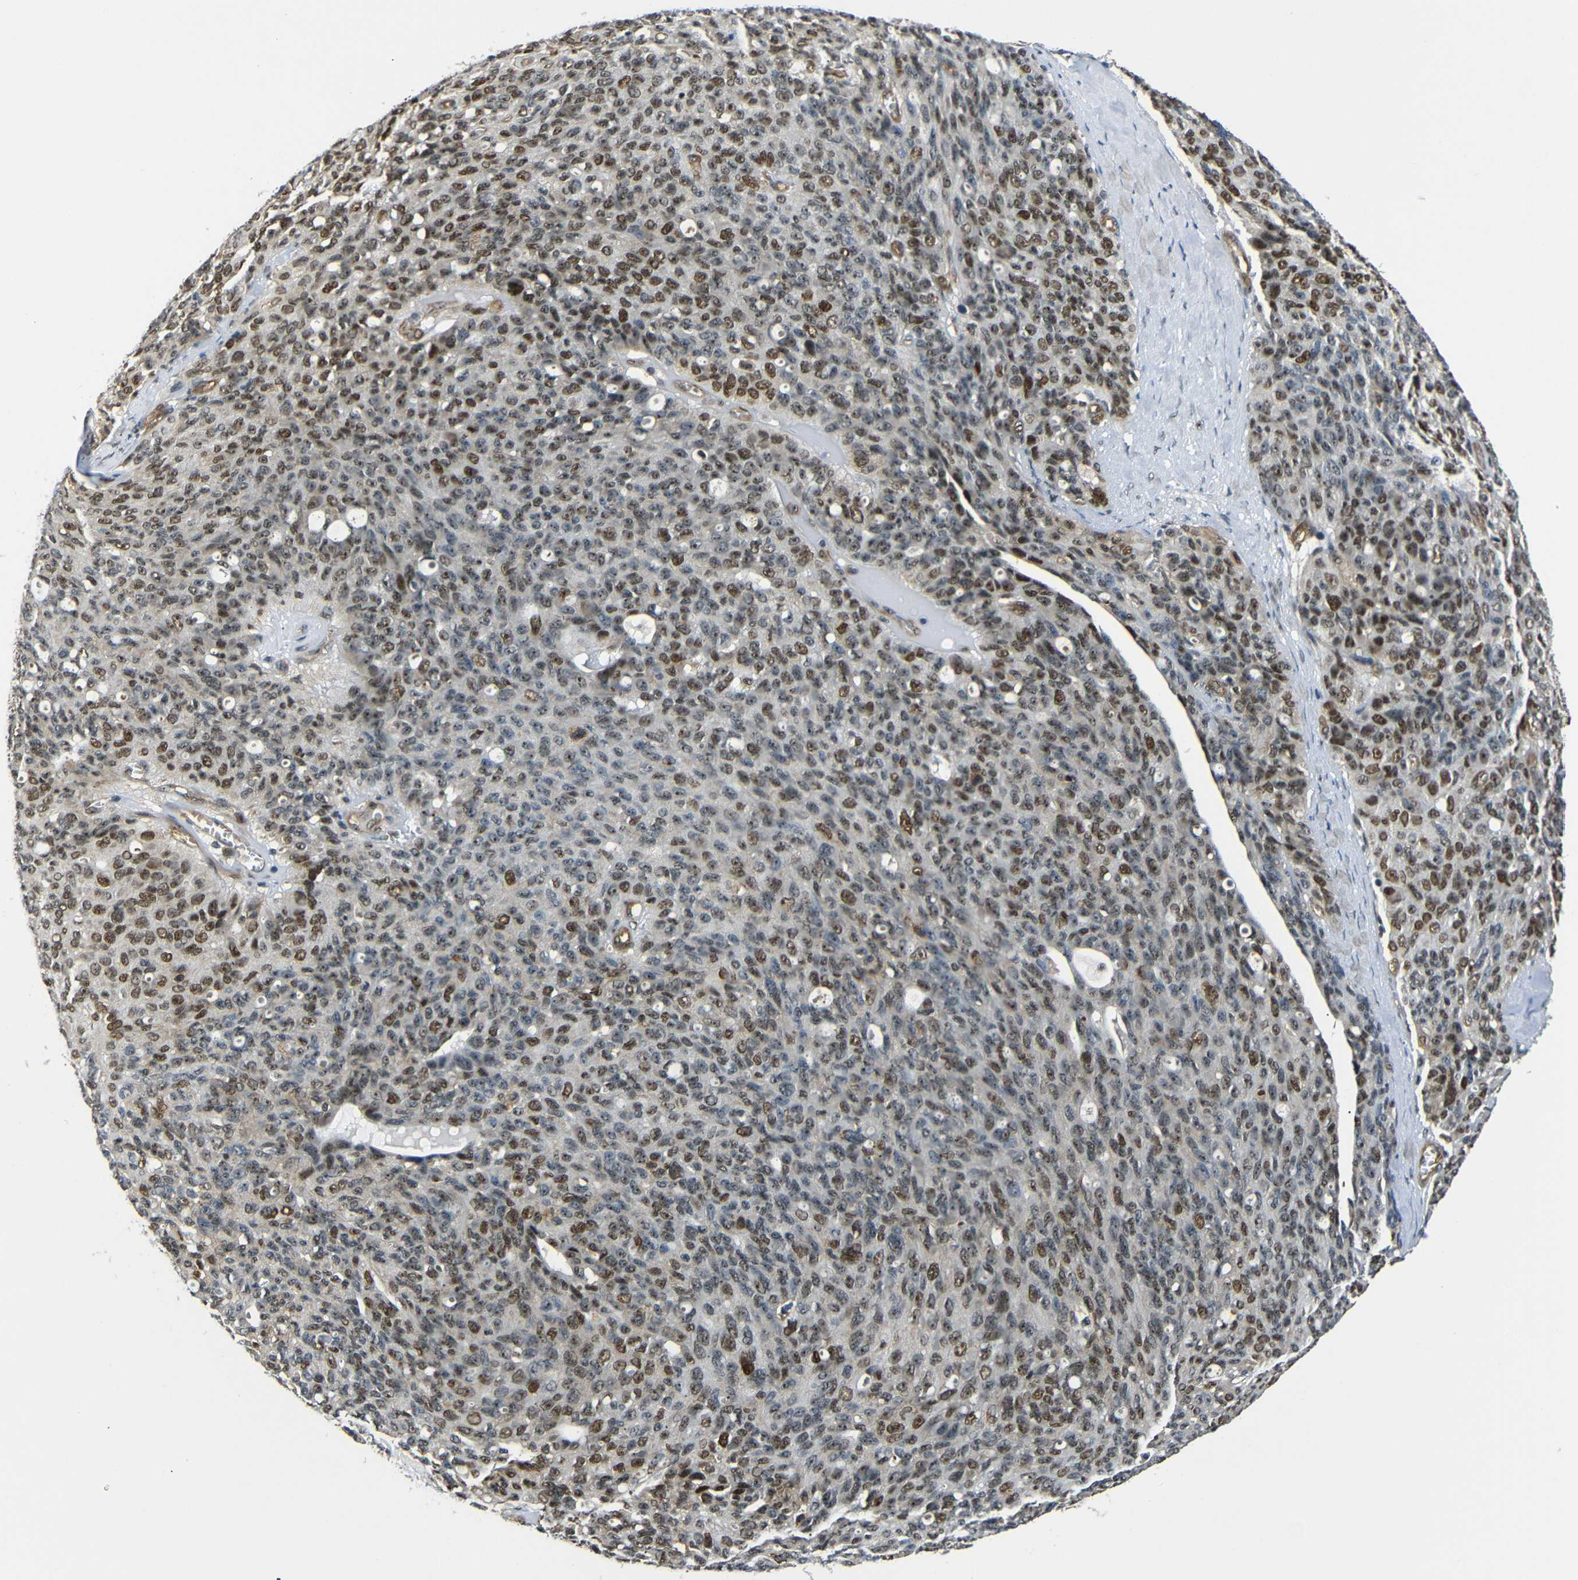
{"staining": {"intensity": "strong", "quantity": ">75%", "location": "nuclear"}, "tissue": "ovarian cancer", "cell_type": "Tumor cells", "image_type": "cancer", "snomed": [{"axis": "morphology", "description": "Carcinoma, endometroid"}, {"axis": "topography", "description": "Ovary"}], "caption": "Endometroid carcinoma (ovarian) tissue shows strong nuclear staining in approximately >75% of tumor cells", "gene": "PARN", "patient": {"sex": "female", "age": 60}}